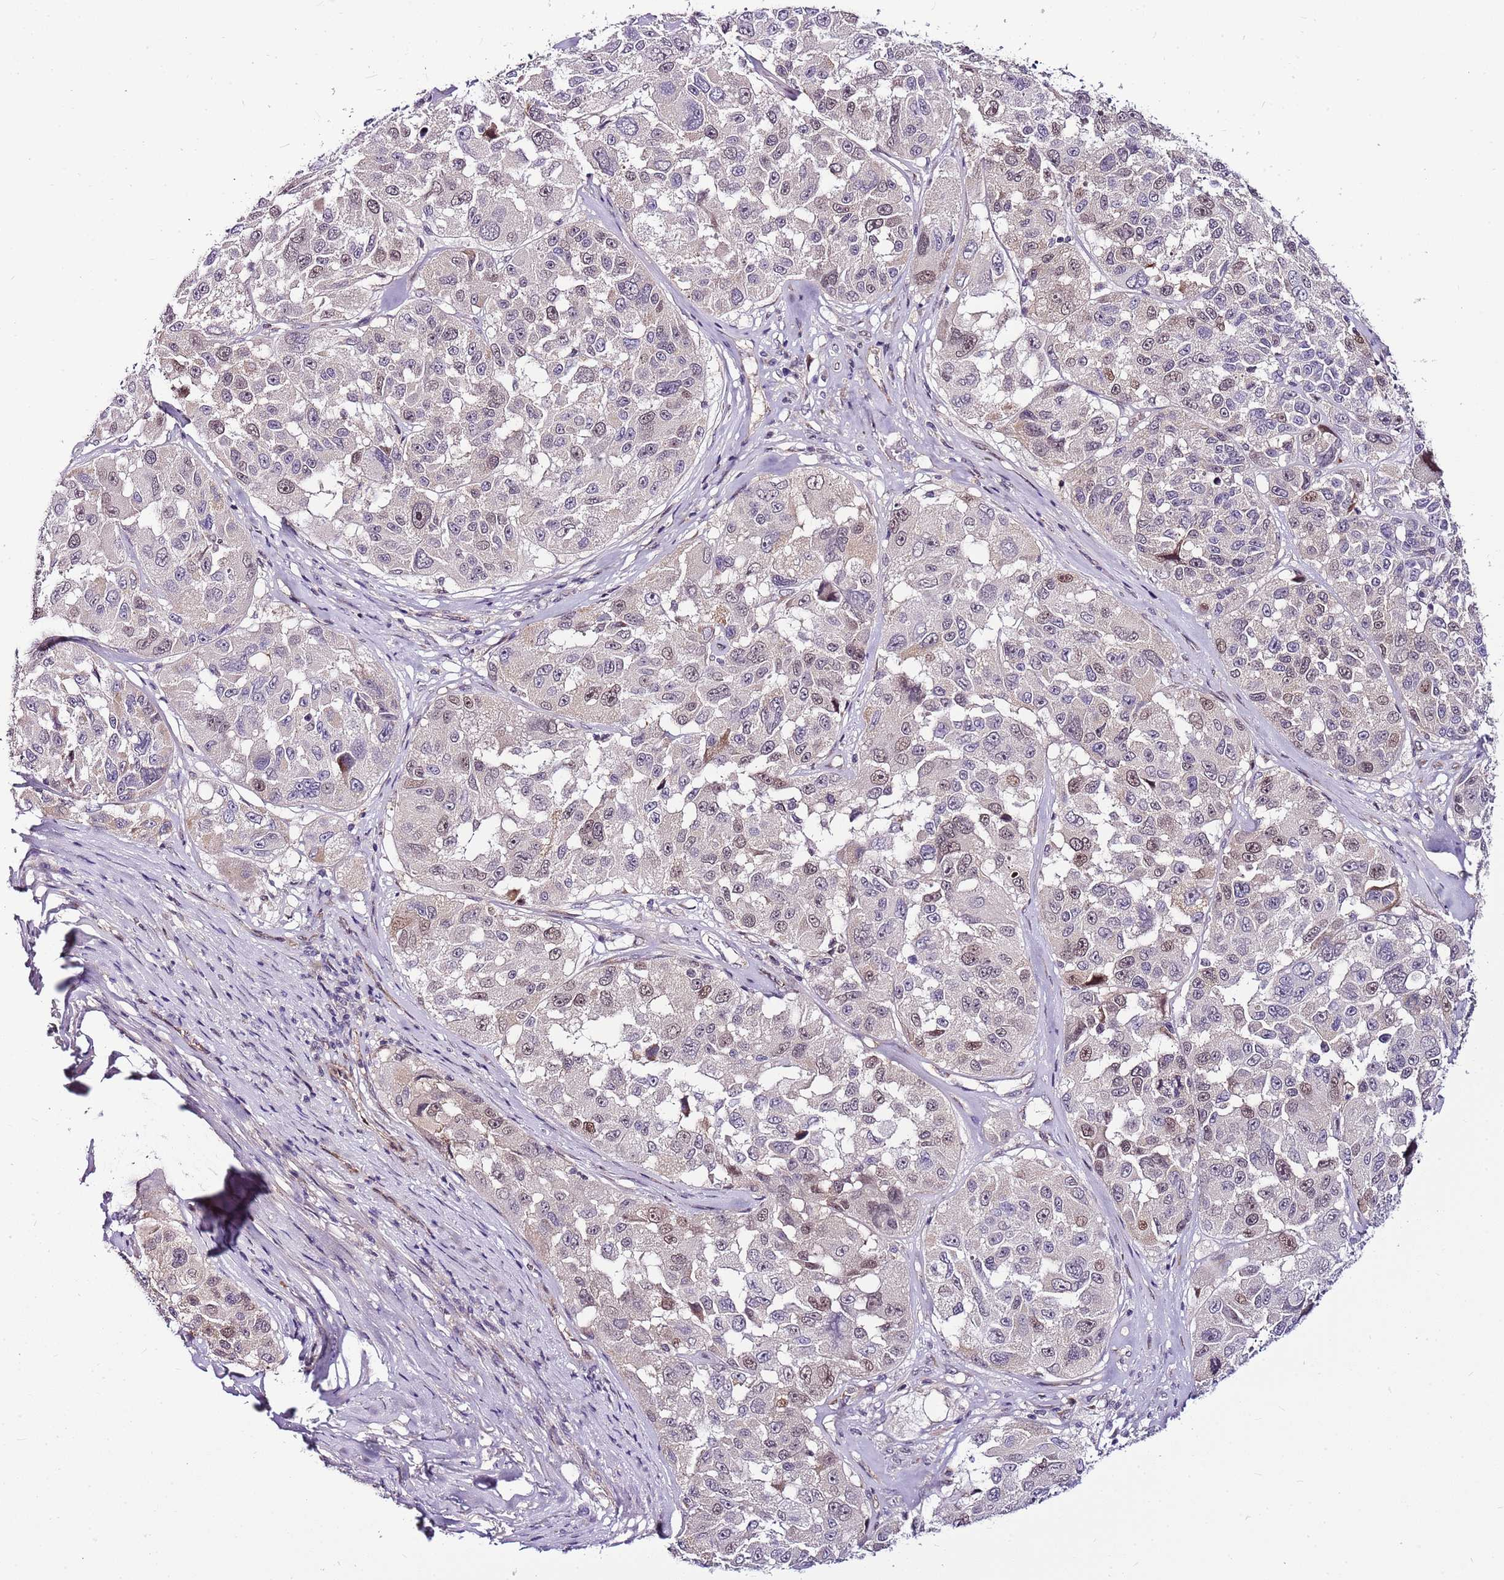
{"staining": {"intensity": "weak", "quantity": "<25%", "location": "nuclear"}, "tissue": "melanoma", "cell_type": "Tumor cells", "image_type": "cancer", "snomed": [{"axis": "morphology", "description": "Malignant melanoma, NOS"}, {"axis": "topography", "description": "Skin"}], "caption": "The IHC image has no significant positivity in tumor cells of melanoma tissue. The staining was performed using DAB to visualize the protein expression in brown, while the nuclei were stained in blue with hematoxylin (Magnification: 20x).", "gene": "POLE3", "patient": {"sex": "female", "age": 66}}